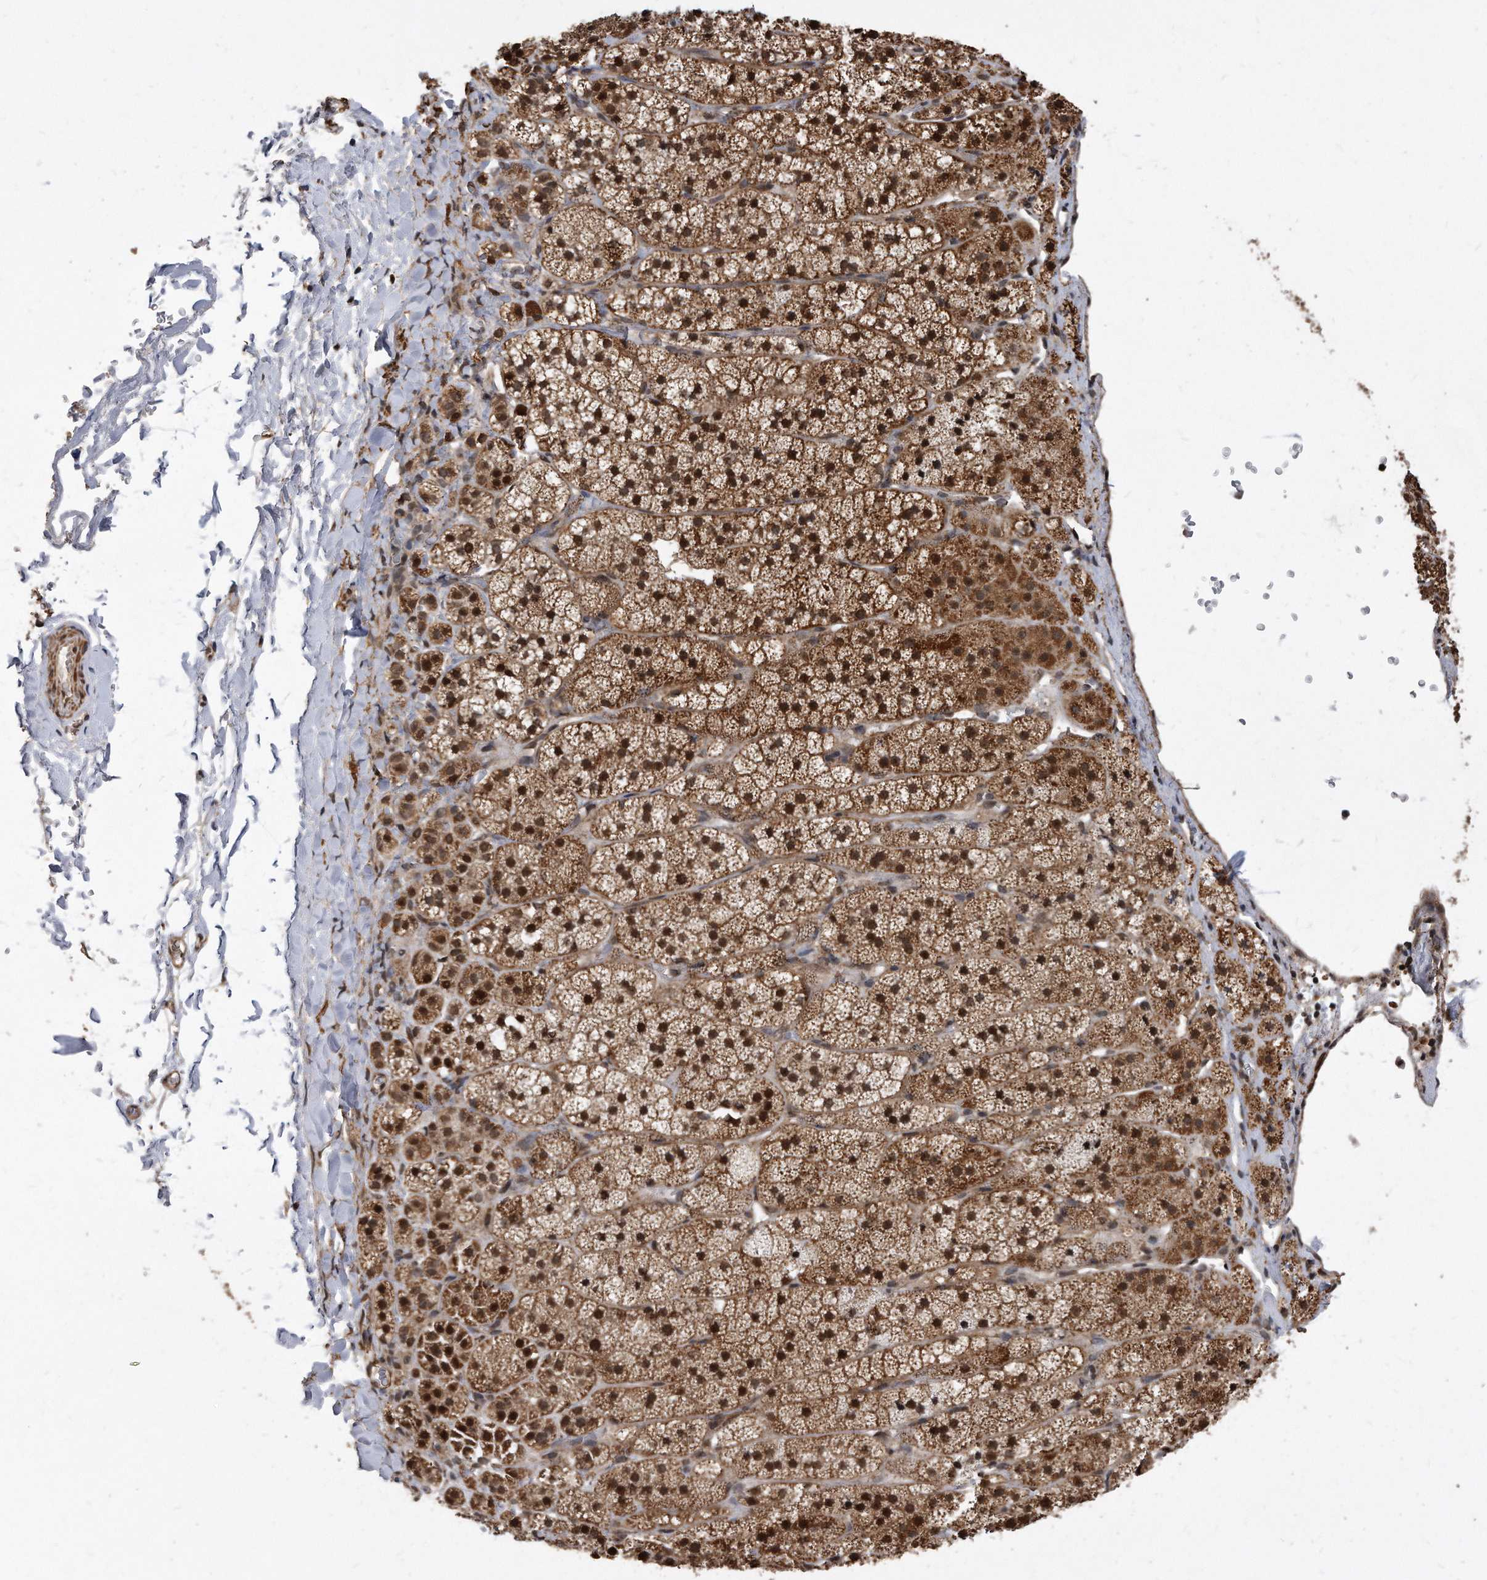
{"staining": {"intensity": "strong", "quantity": ">75%", "location": "cytoplasmic/membranous,nuclear"}, "tissue": "adrenal gland", "cell_type": "Glandular cells", "image_type": "normal", "snomed": [{"axis": "morphology", "description": "Normal tissue, NOS"}, {"axis": "topography", "description": "Adrenal gland"}], "caption": "A photomicrograph showing strong cytoplasmic/membranous,nuclear staining in about >75% of glandular cells in benign adrenal gland, as visualized by brown immunohistochemical staining.", "gene": "DUSP22", "patient": {"sex": "female", "age": 44}}